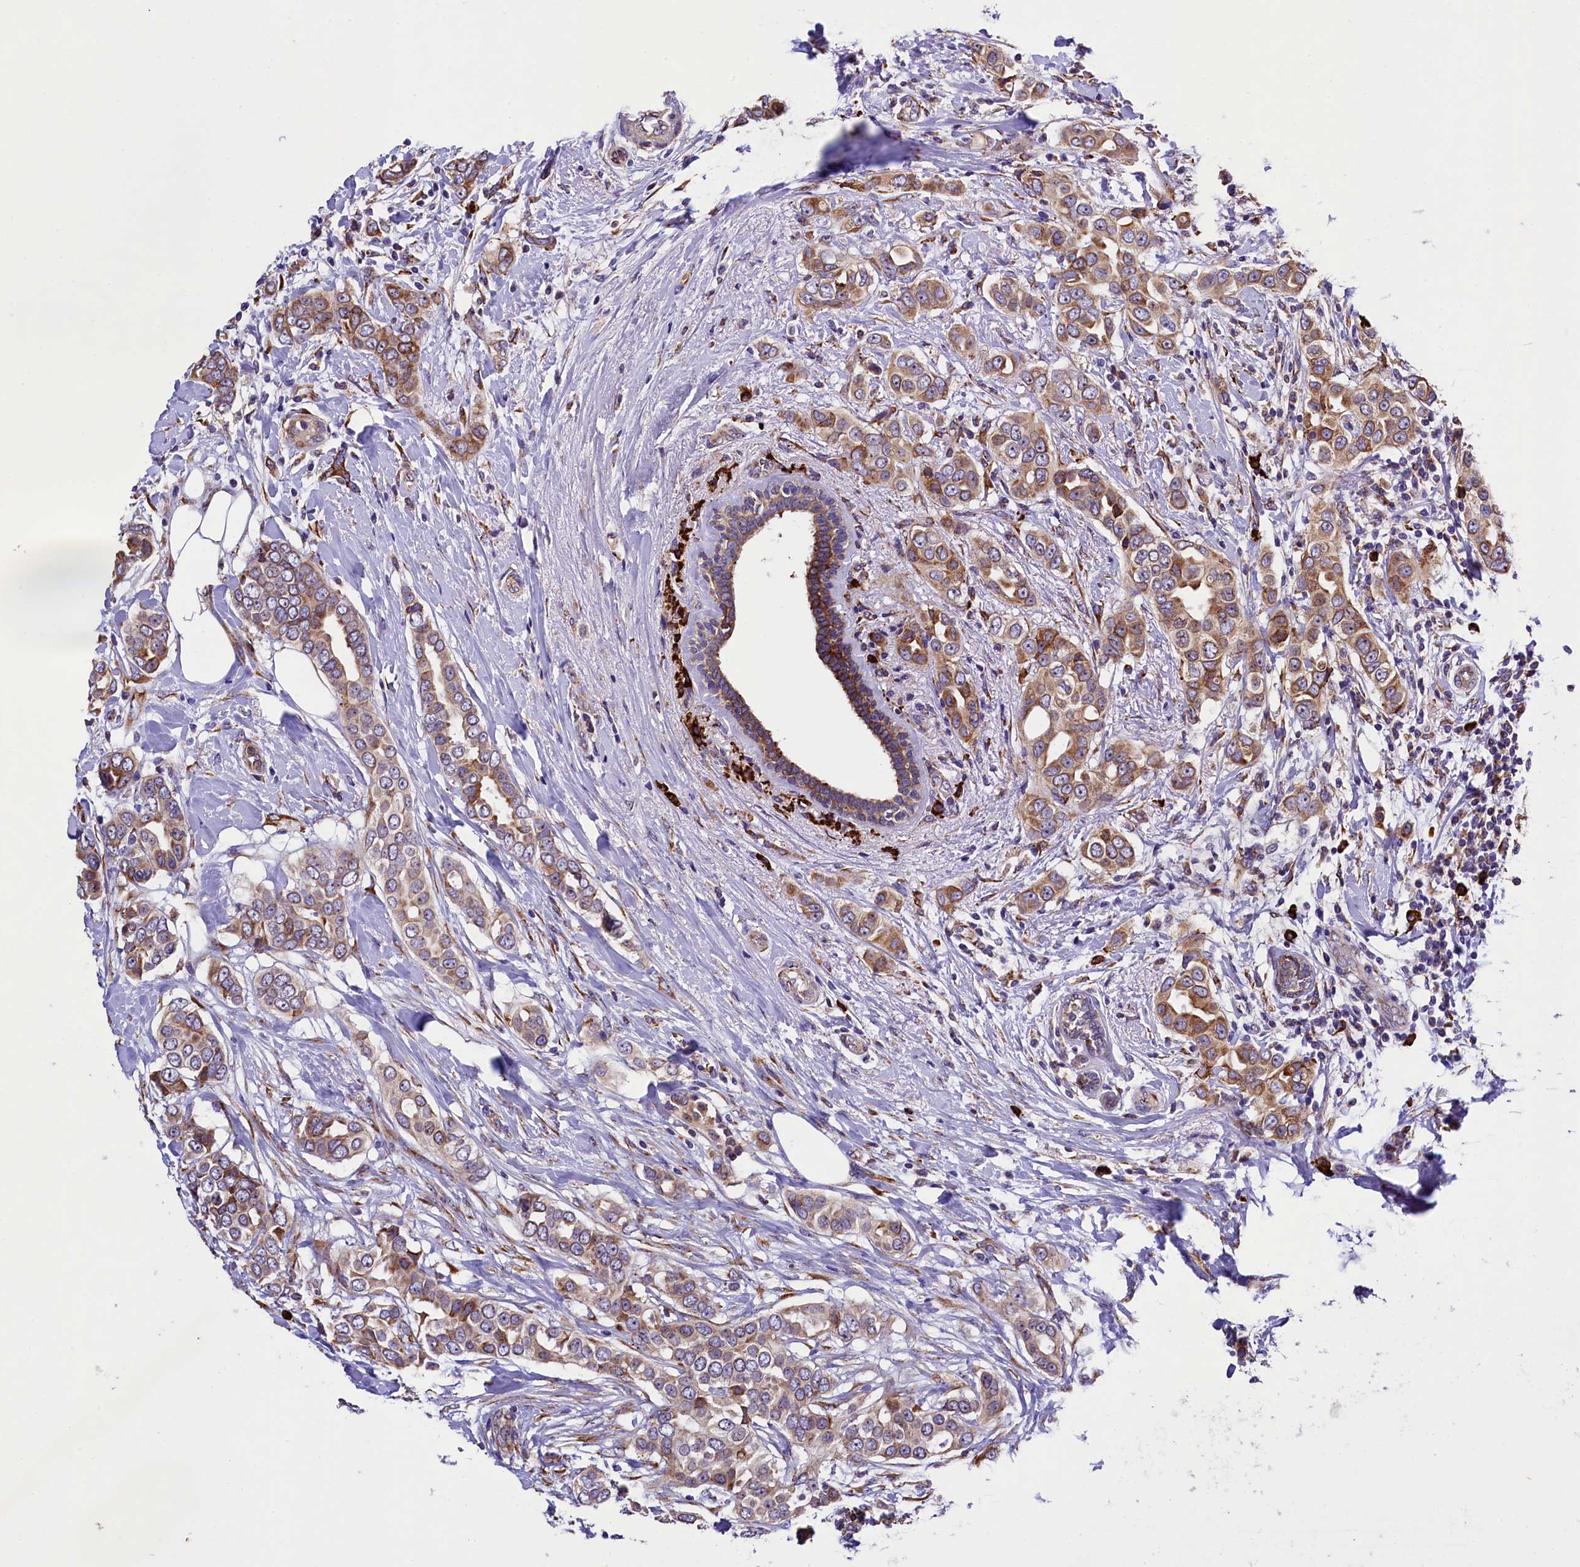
{"staining": {"intensity": "moderate", "quantity": ">75%", "location": "cytoplasmic/membranous"}, "tissue": "breast cancer", "cell_type": "Tumor cells", "image_type": "cancer", "snomed": [{"axis": "morphology", "description": "Lobular carcinoma"}, {"axis": "topography", "description": "Breast"}], "caption": "The photomicrograph exhibits staining of breast cancer (lobular carcinoma), revealing moderate cytoplasmic/membranous protein staining (brown color) within tumor cells.", "gene": "CAPS2", "patient": {"sex": "female", "age": 51}}